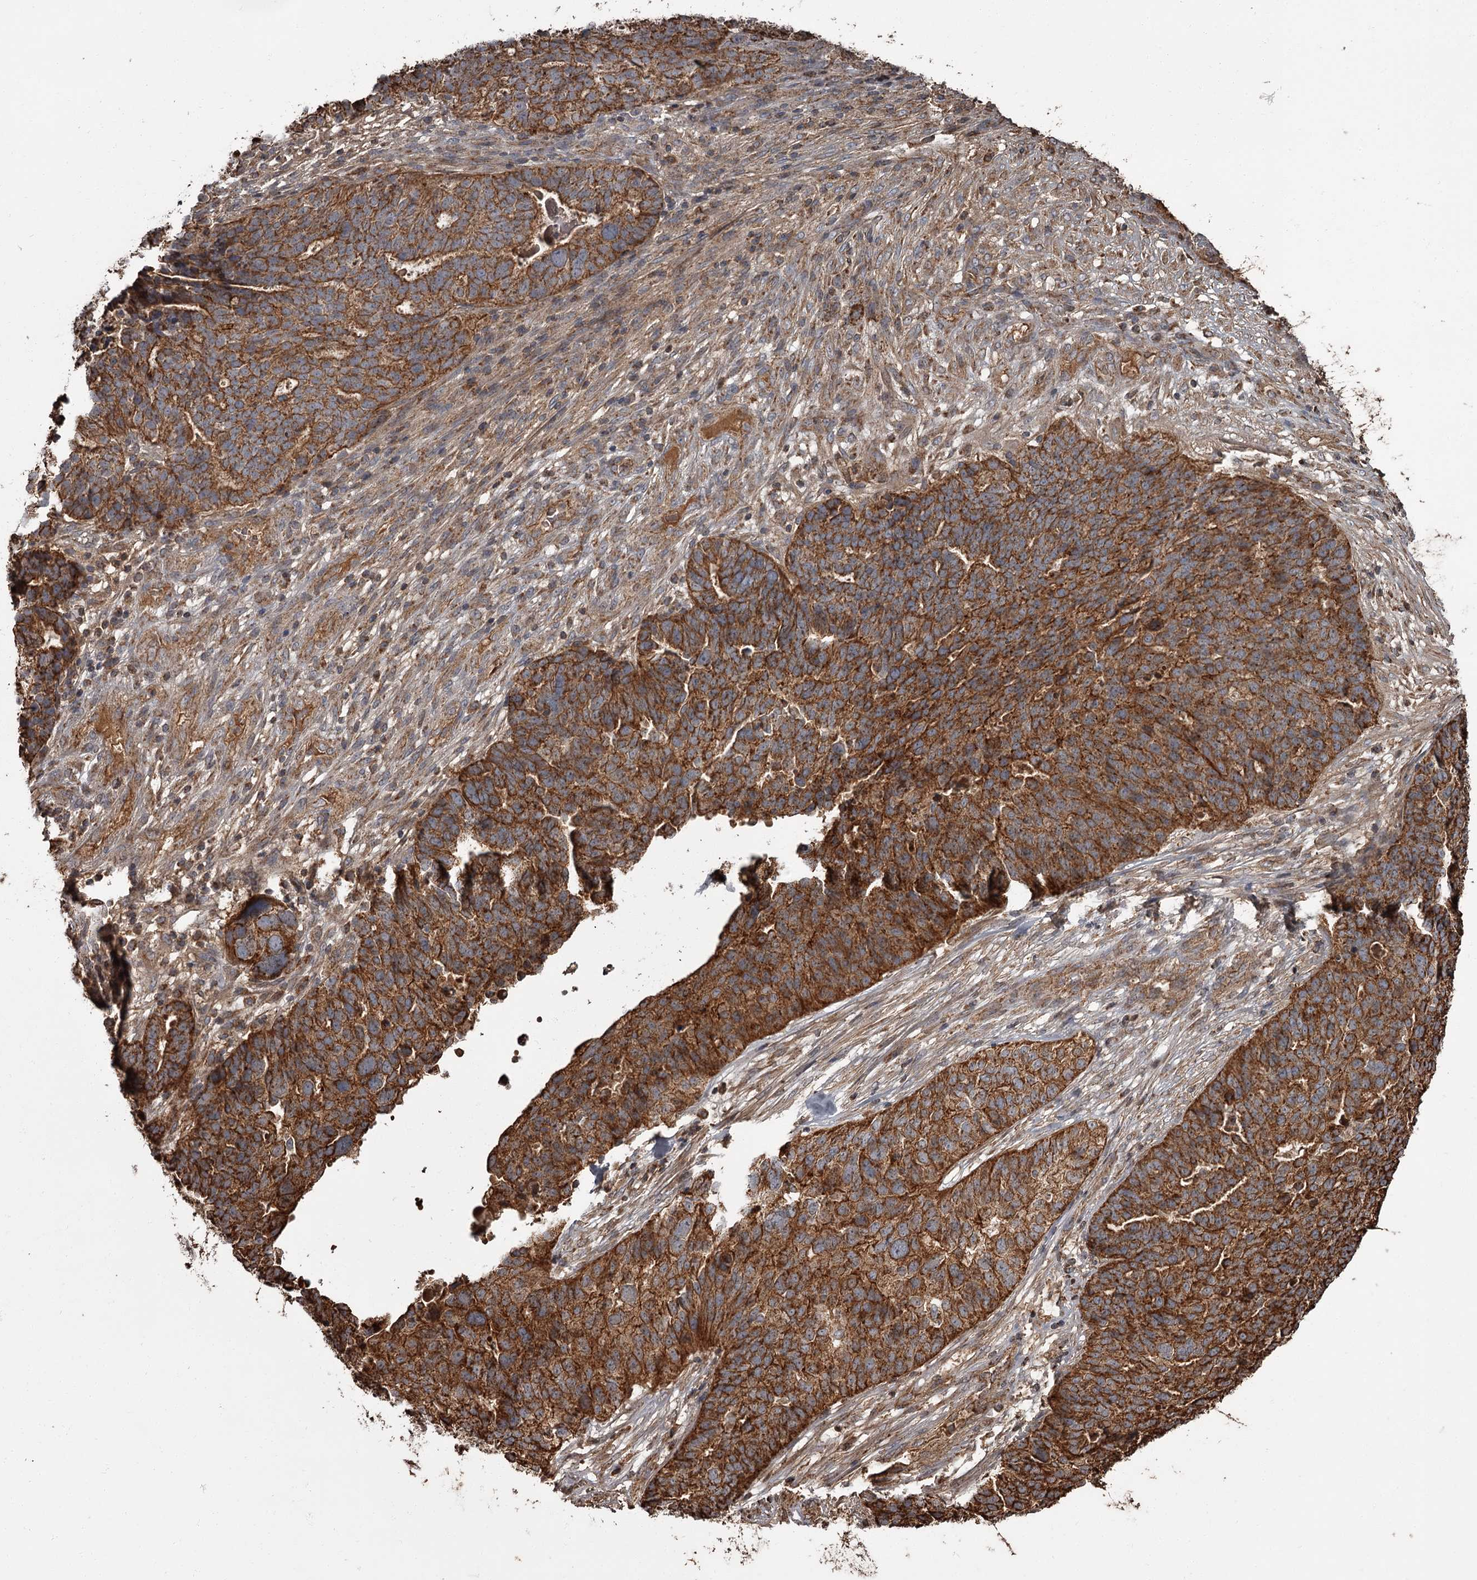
{"staining": {"intensity": "strong", "quantity": ">75%", "location": "cytoplasmic/membranous"}, "tissue": "ovarian cancer", "cell_type": "Tumor cells", "image_type": "cancer", "snomed": [{"axis": "morphology", "description": "Cystadenocarcinoma, serous, NOS"}, {"axis": "topography", "description": "Ovary"}], "caption": "A micrograph of human ovarian serous cystadenocarcinoma stained for a protein displays strong cytoplasmic/membranous brown staining in tumor cells.", "gene": "THAP9", "patient": {"sex": "female", "age": 59}}